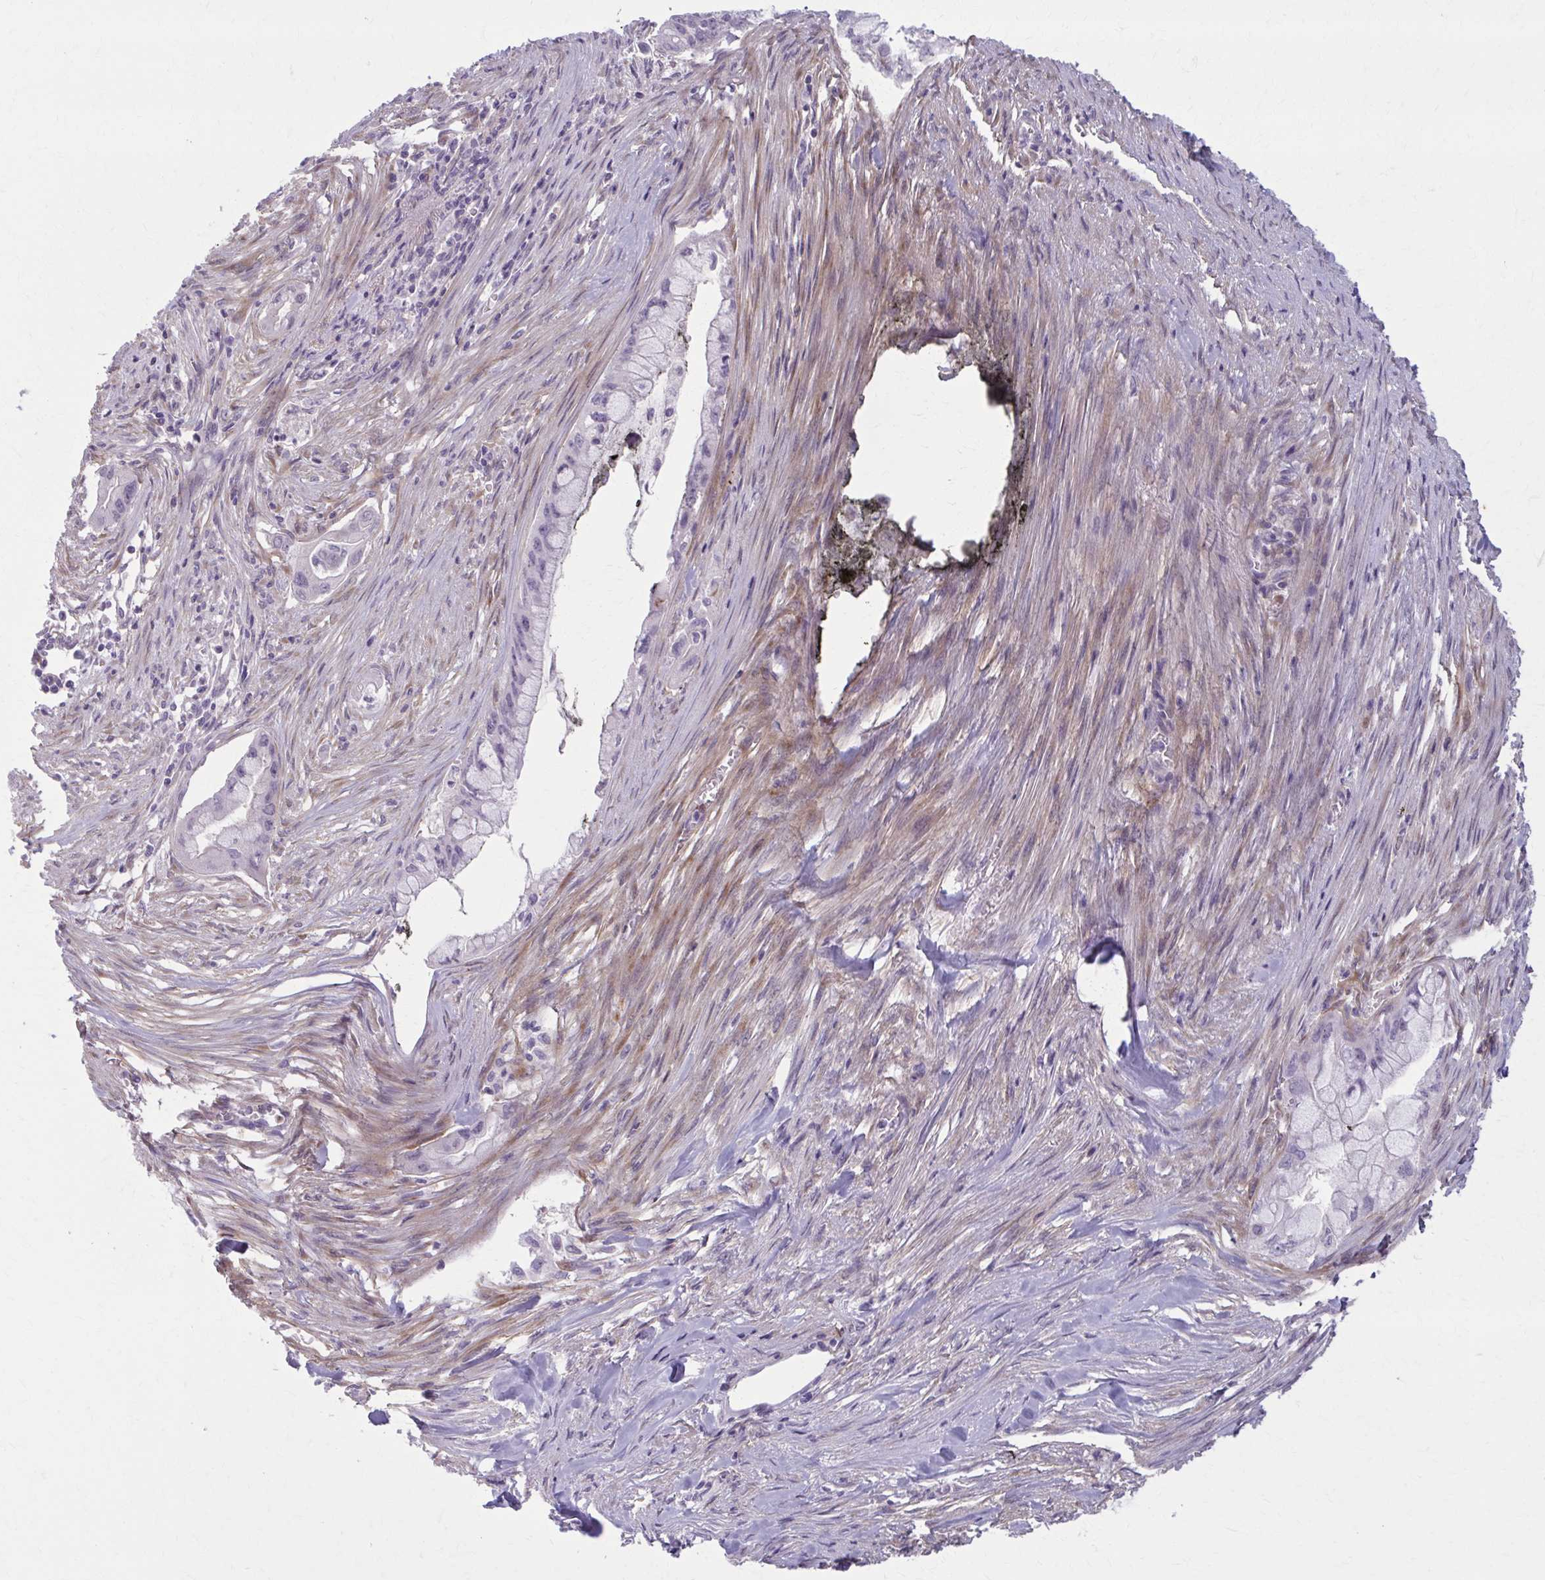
{"staining": {"intensity": "negative", "quantity": "none", "location": "none"}, "tissue": "pancreatic cancer", "cell_type": "Tumor cells", "image_type": "cancer", "snomed": [{"axis": "morphology", "description": "Adenocarcinoma, NOS"}, {"axis": "topography", "description": "Pancreas"}], "caption": "This image is of pancreatic cancer (adenocarcinoma) stained with immunohistochemistry (IHC) to label a protein in brown with the nuclei are counter-stained blue. There is no staining in tumor cells.", "gene": "NUMBL", "patient": {"sex": "male", "age": 48}}